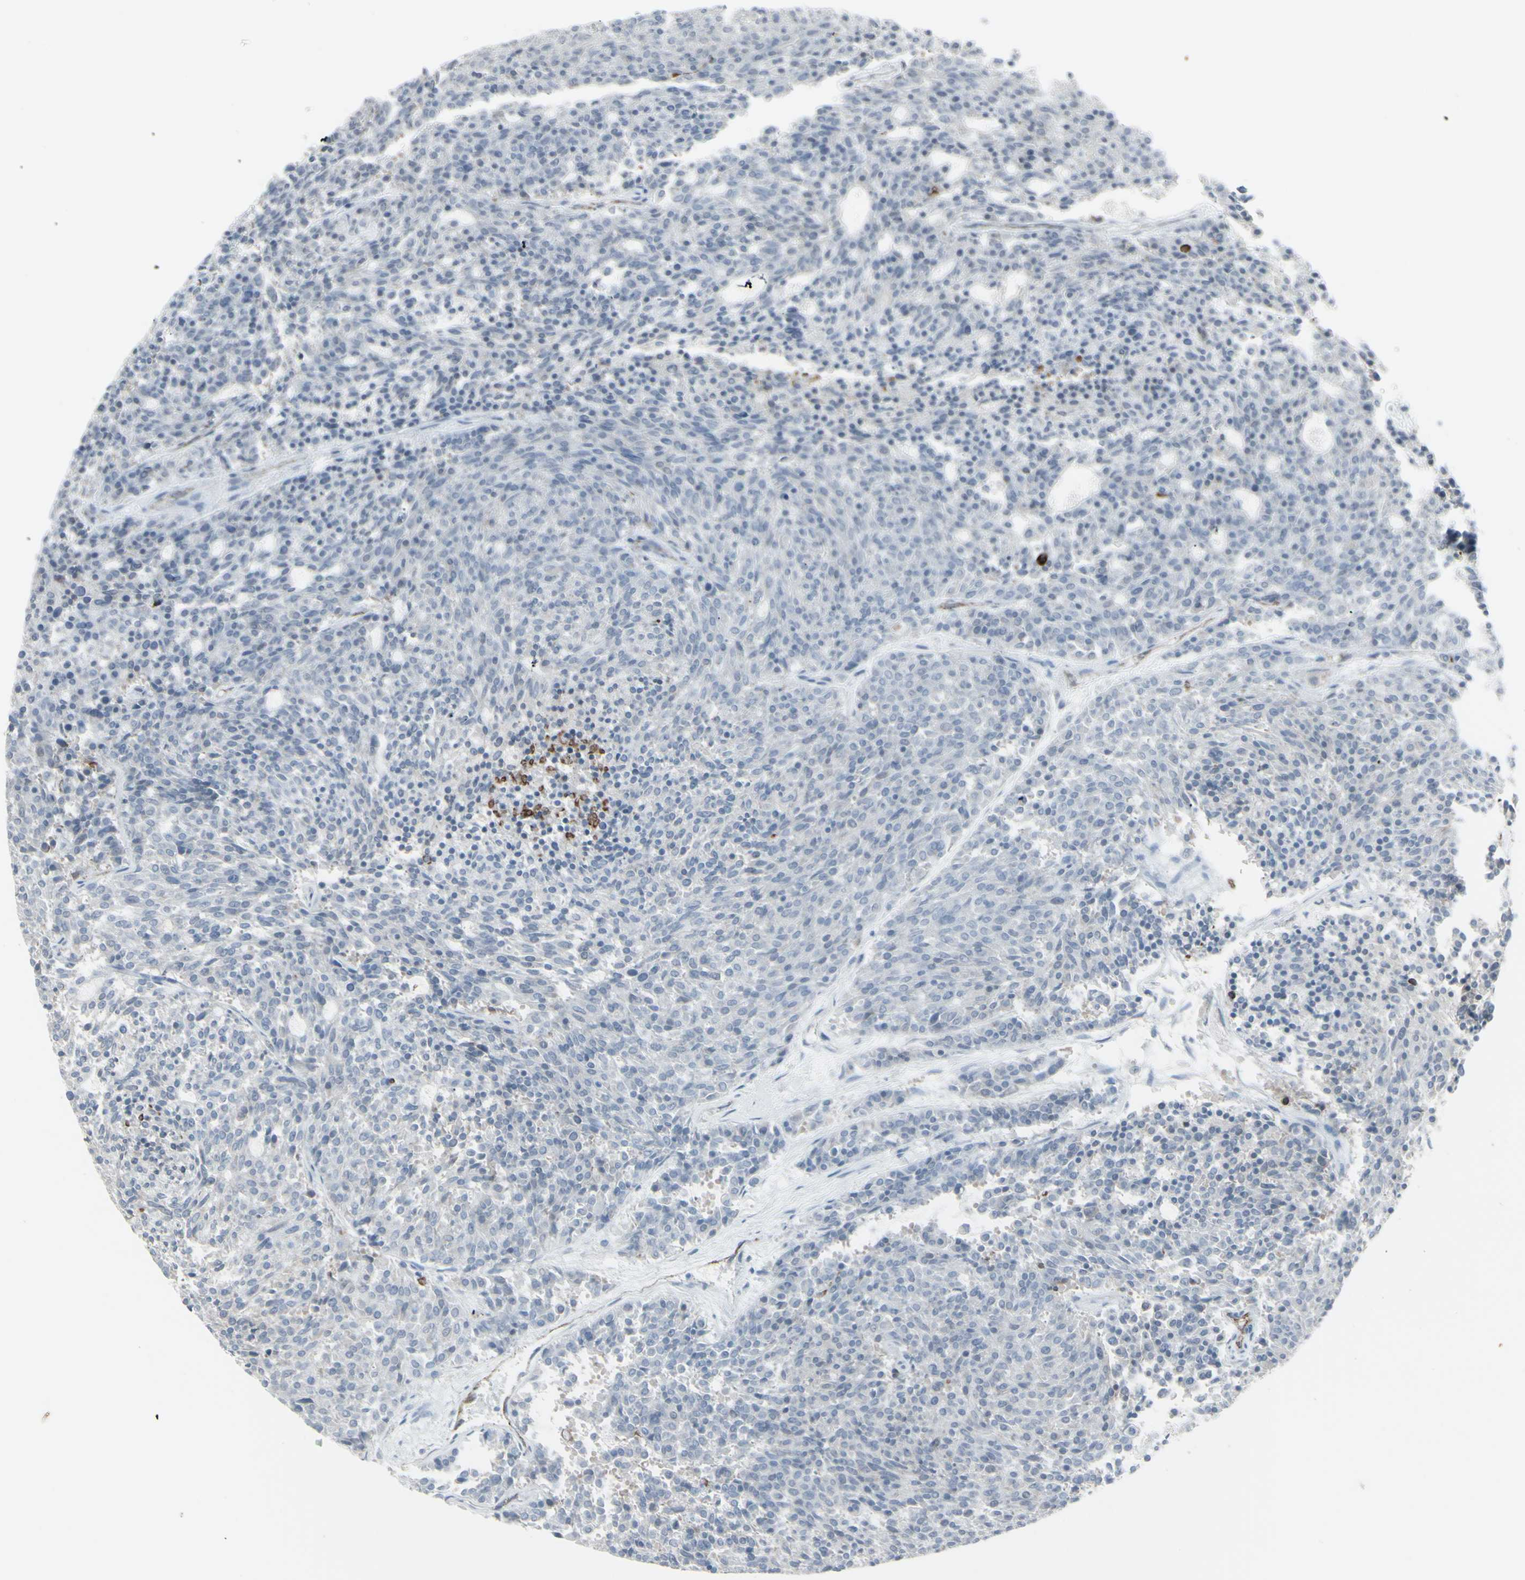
{"staining": {"intensity": "negative", "quantity": "none", "location": "none"}, "tissue": "carcinoid", "cell_type": "Tumor cells", "image_type": "cancer", "snomed": [{"axis": "morphology", "description": "Carcinoid, malignant, NOS"}, {"axis": "topography", "description": "Pancreas"}], "caption": "This micrograph is of carcinoid stained with immunohistochemistry to label a protein in brown with the nuclei are counter-stained blue. There is no expression in tumor cells. The staining was performed using DAB to visualize the protein expression in brown, while the nuclei were stained in blue with hematoxylin (Magnification: 20x).", "gene": "GJA1", "patient": {"sex": "female", "age": 54}}